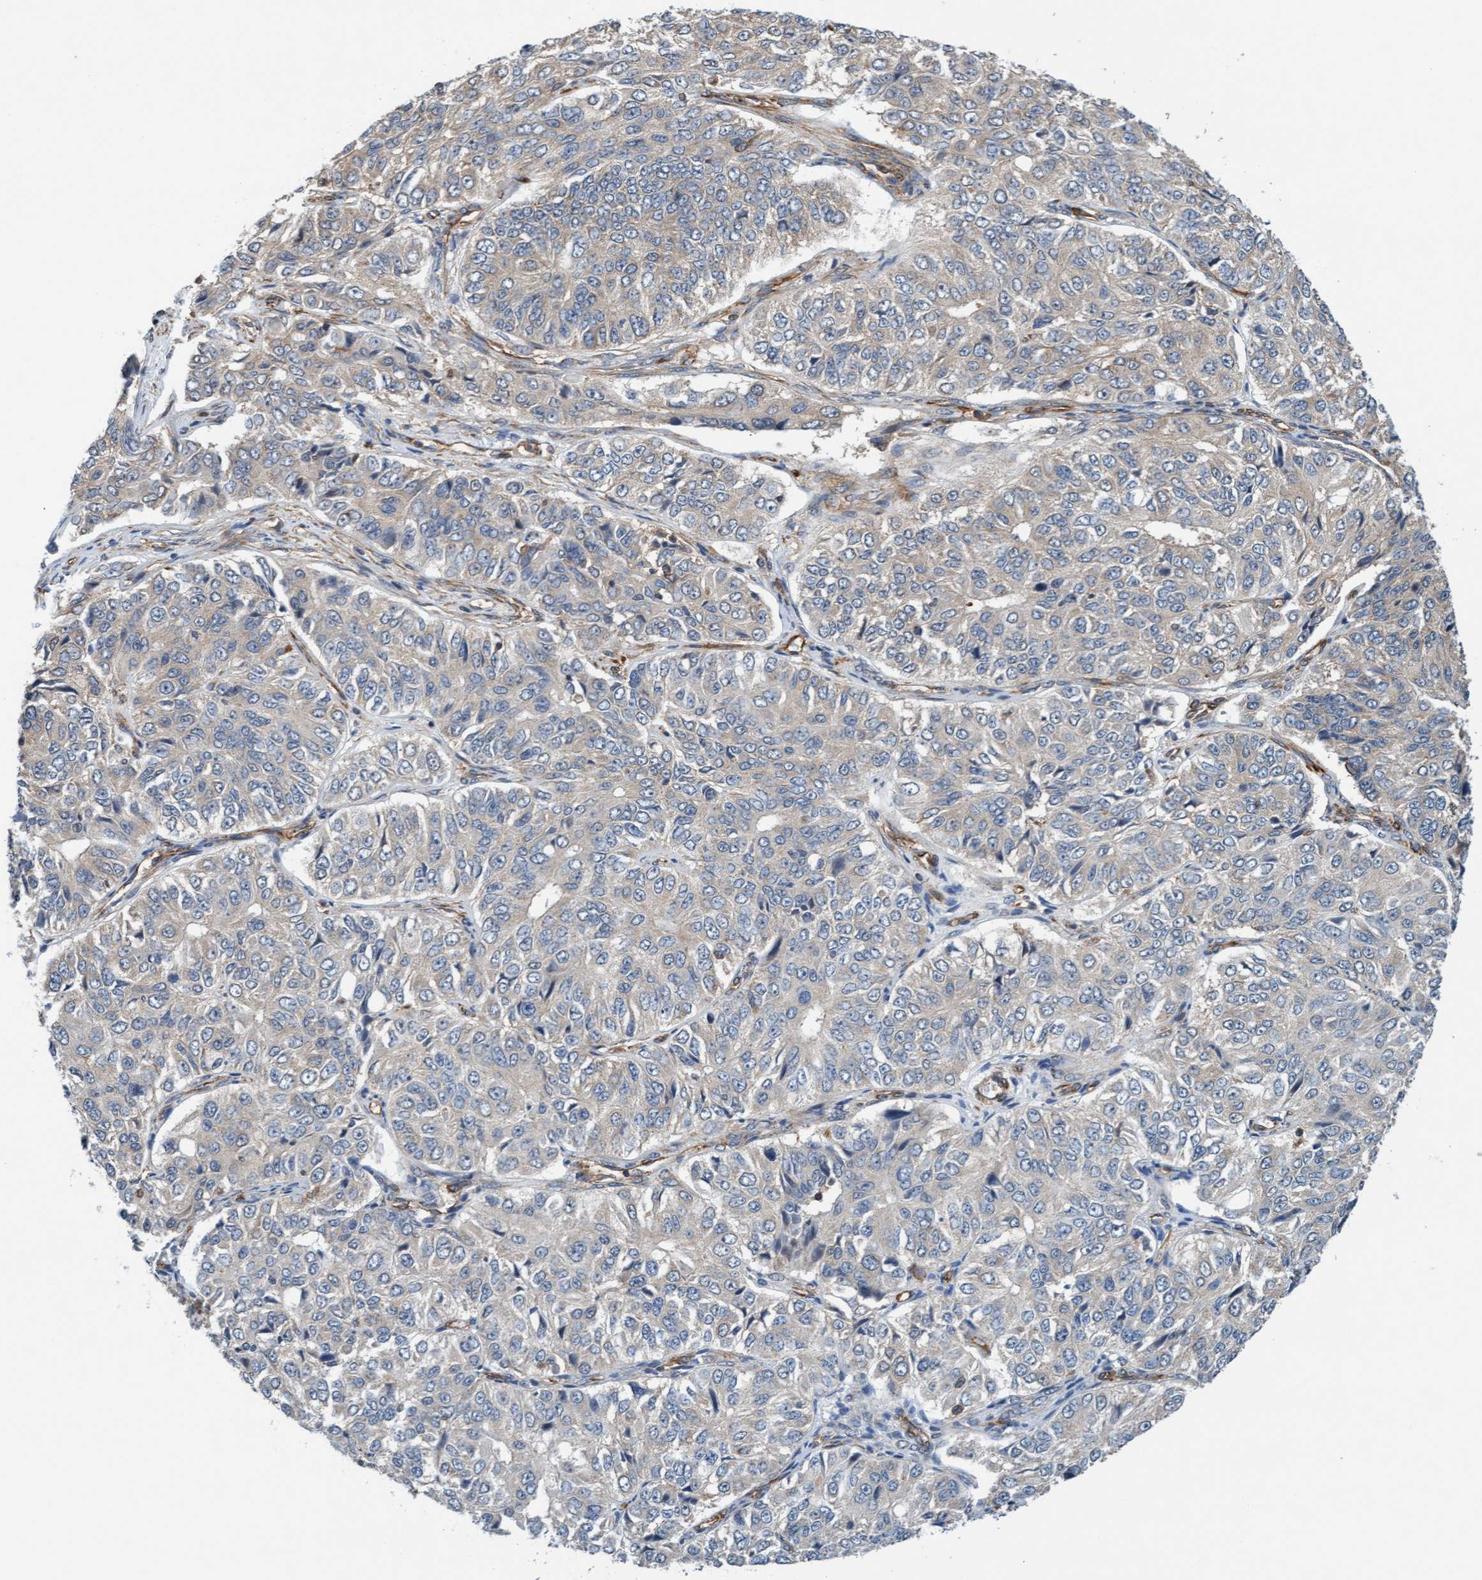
{"staining": {"intensity": "negative", "quantity": "none", "location": "none"}, "tissue": "ovarian cancer", "cell_type": "Tumor cells", "image_type": "cancer", "snomed": [{"axis": "morphology", "description": "Carcinoma, endometroid"}, {"axis": "topography", "description": "Ovary"}], "caption": "Micrograph shows no significant protein positivity in tumor cells of ovarian endometroid carcinoma.", "gene": "FMNL3", "patient": {"sex": "female", "age": 51}}